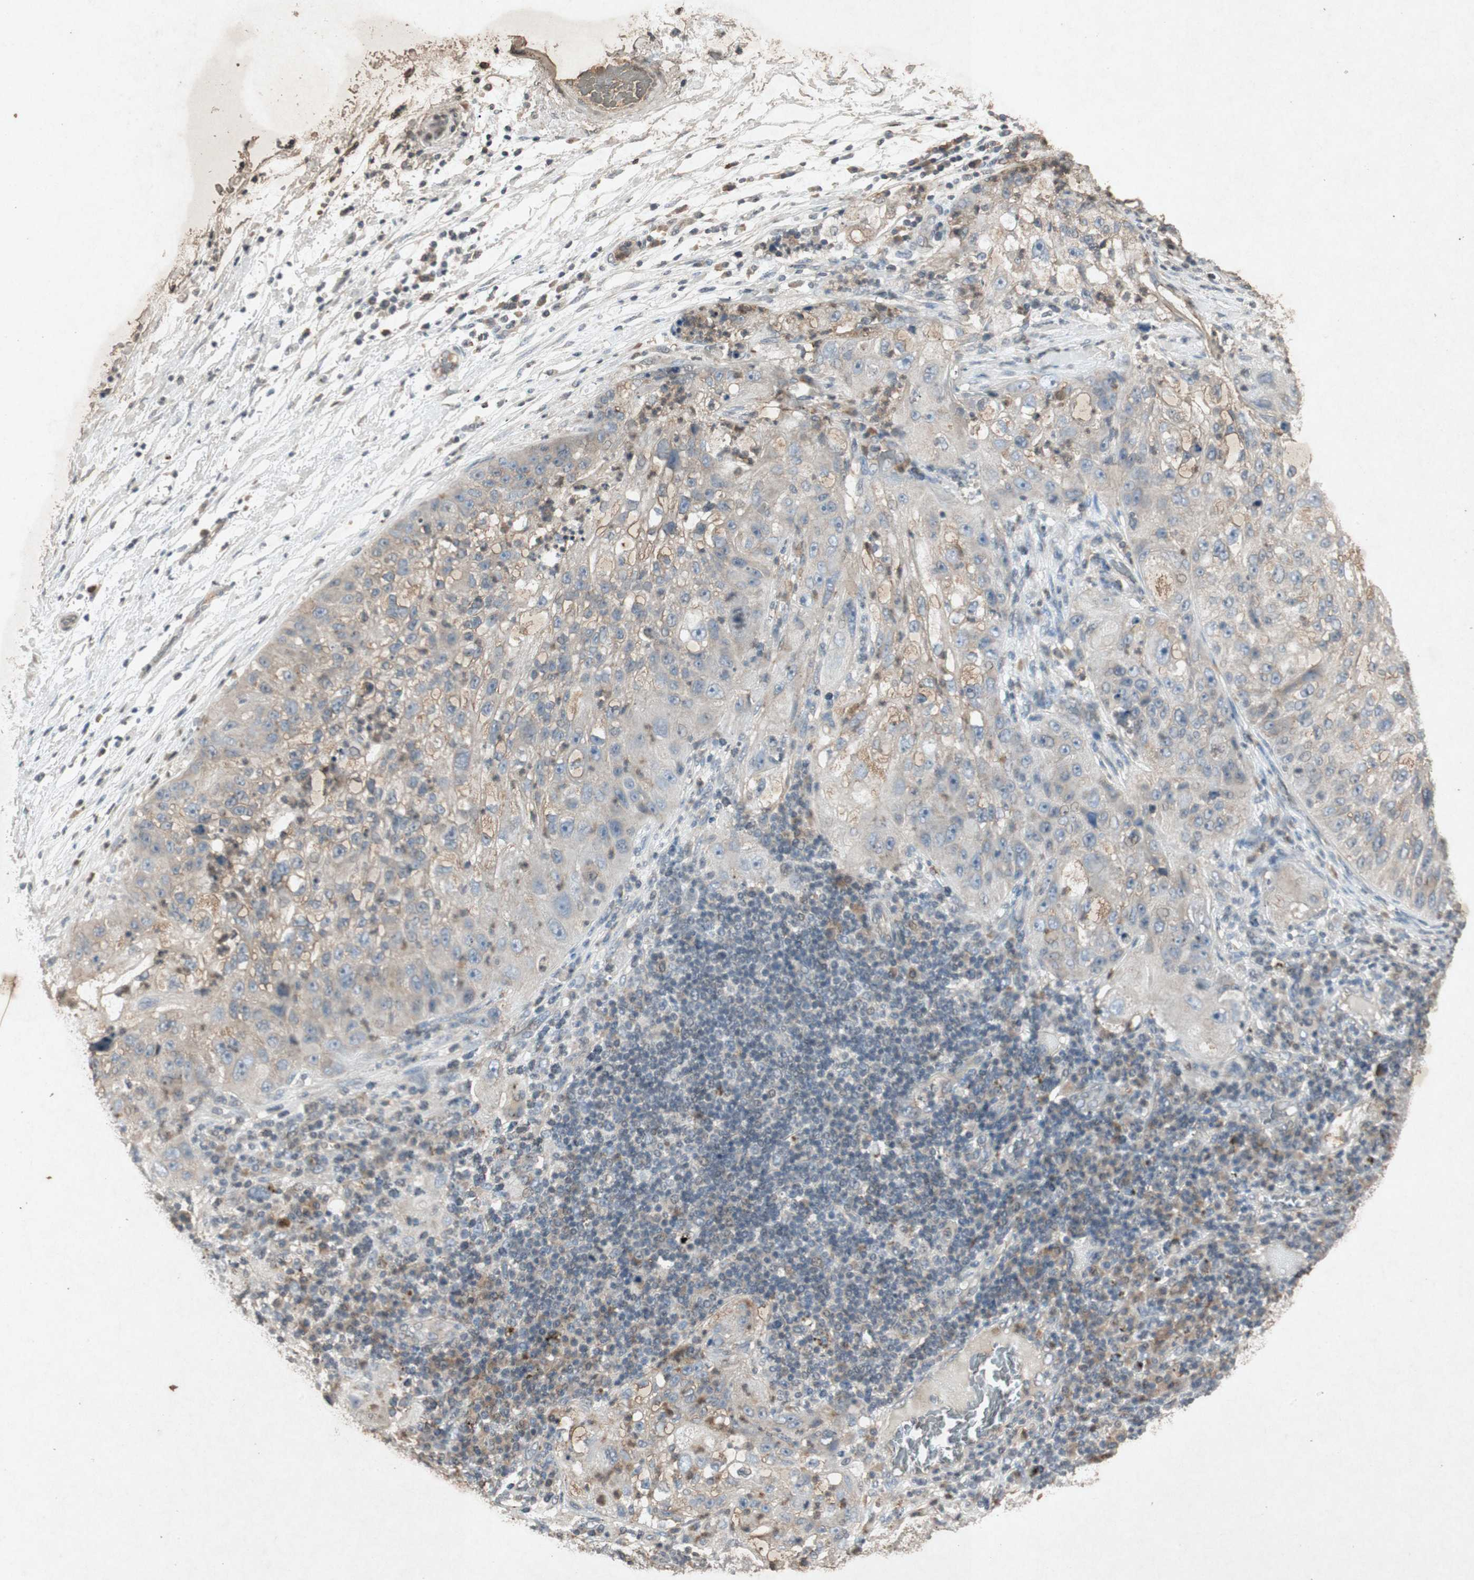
{"staining": {"intensity": "weak", "quantity": ">75%", "location": "cytoplasmic/membranous"}, "tissue": "lung cancer", "cell_type": "Tumor cells", "image_type": "cancer", "snomed": [{"axis": "morphology", "description": "Inflammation, NOS"}, {"axis": "morphology", "description": "Squamous cell carcinoma, NOS"}, {"axis": "topography", "description": "Lymph node"}, {"axis": "topography", "description": "Soft tissue"}, {"axis": "topography", "description": "Lung"}], "caption": "Tumor cells show weak cytoplasmic/membranous staining in about >75% of cells in lung cancer (squamous cell carcinoma). The staining was performed using DAB (3,3'-diaminobenzidine) to visualize the protein expression in brown, while the nuclei were stained in blue with hematoxylin (Magnification: 20x).", "gene": "MSRB1", "patient": {"sex": "male", "age": 66}}